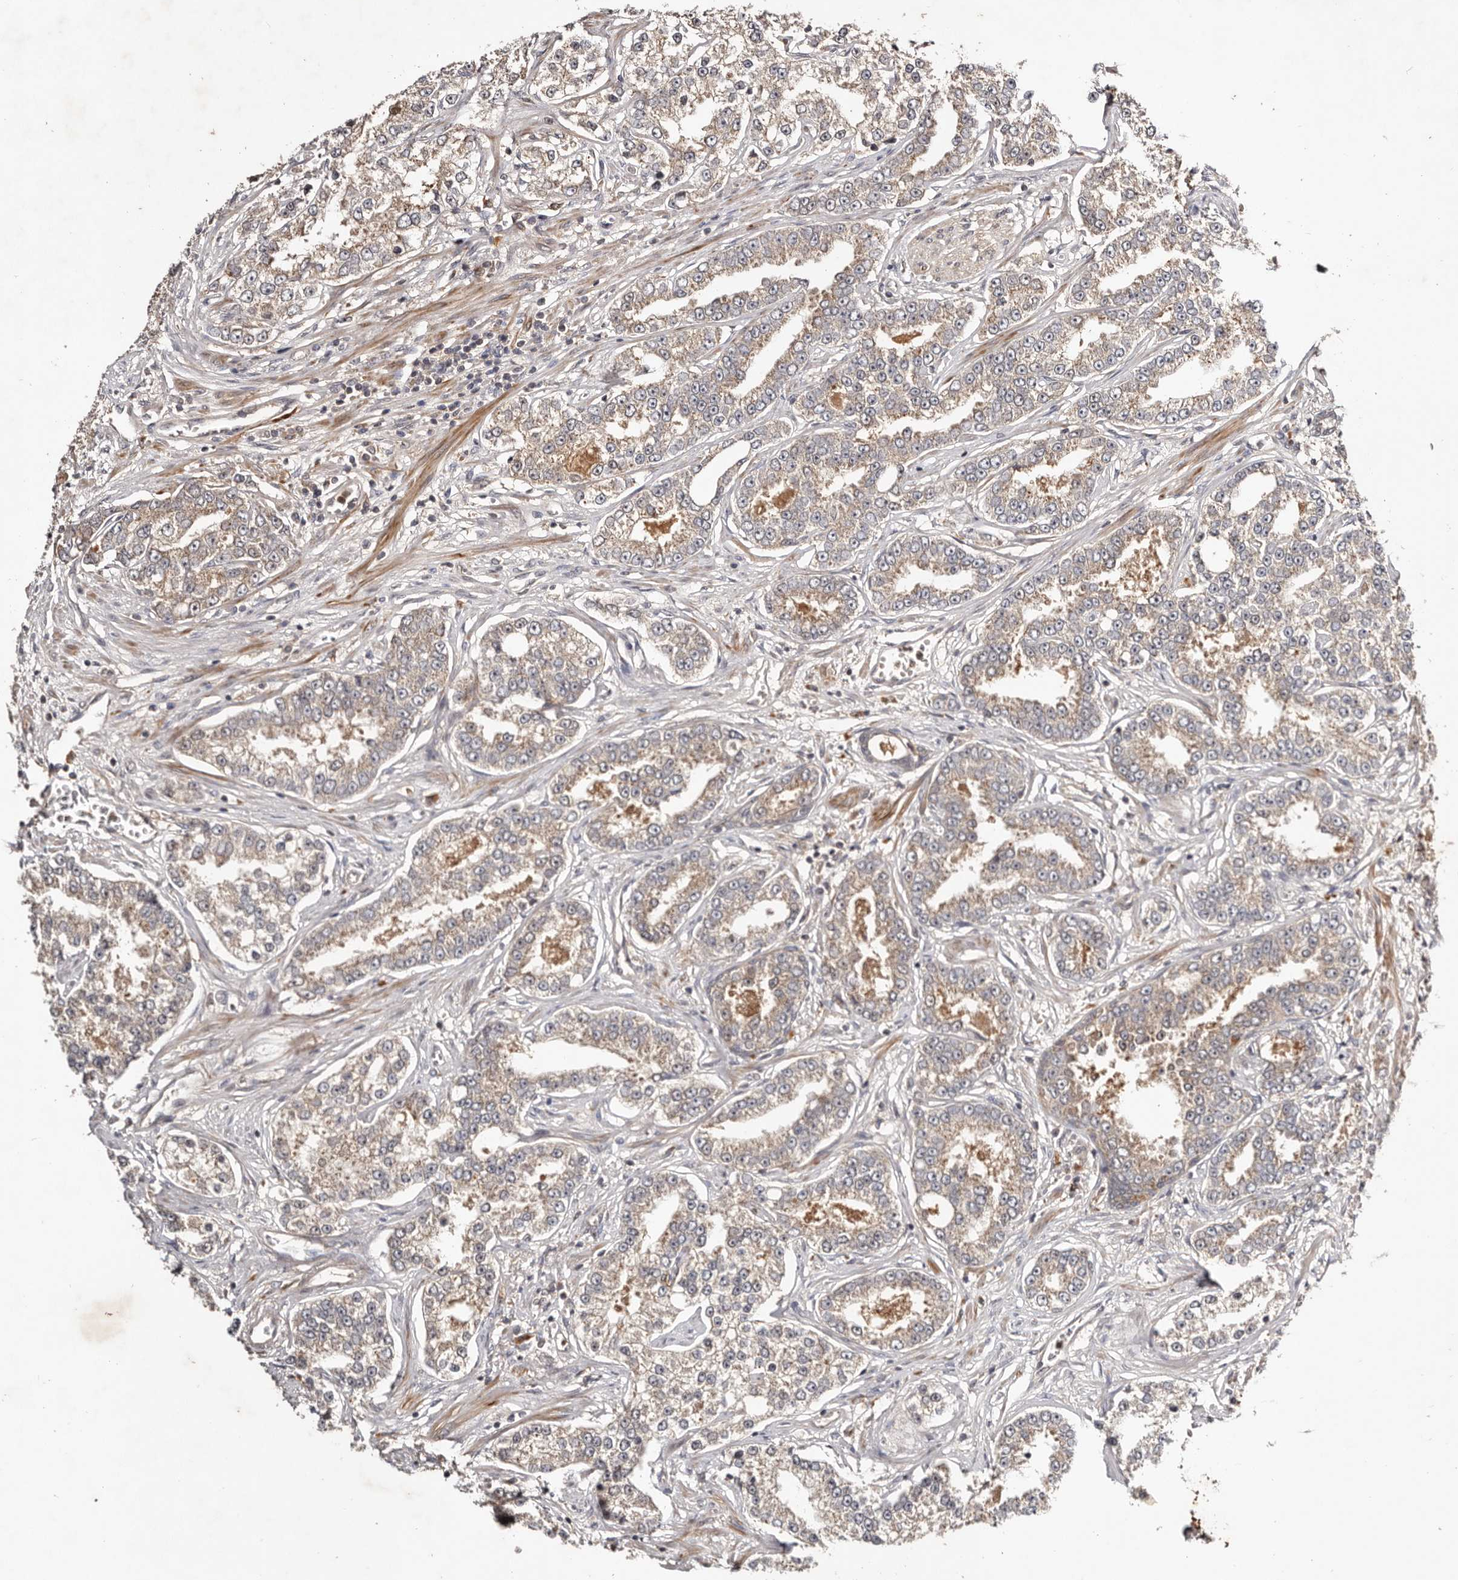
{"staining": {"intensity": "weak", "quantity": "<25%", "location": "cytoplasmic/membranous"}, "tissue": "prostate cancer", "cell_type": "Tumor cells", "image_type": "cancer", "snomed": [{"axis": "morphology", "description": "Normal tissue, NOS"}, {"axis": "morphology", "description": "Adenocarcinoma, High grade"}, {"axis": "topography", "description": "Prostate"}], "caption": "An immunohistochemistry (IHC) photomicrograph of prostate cancer is shown. There is no staining in tumor cells of prostate cancer.", "gene": "PKIB", "patient": {"sex": "male", "age": 83}}